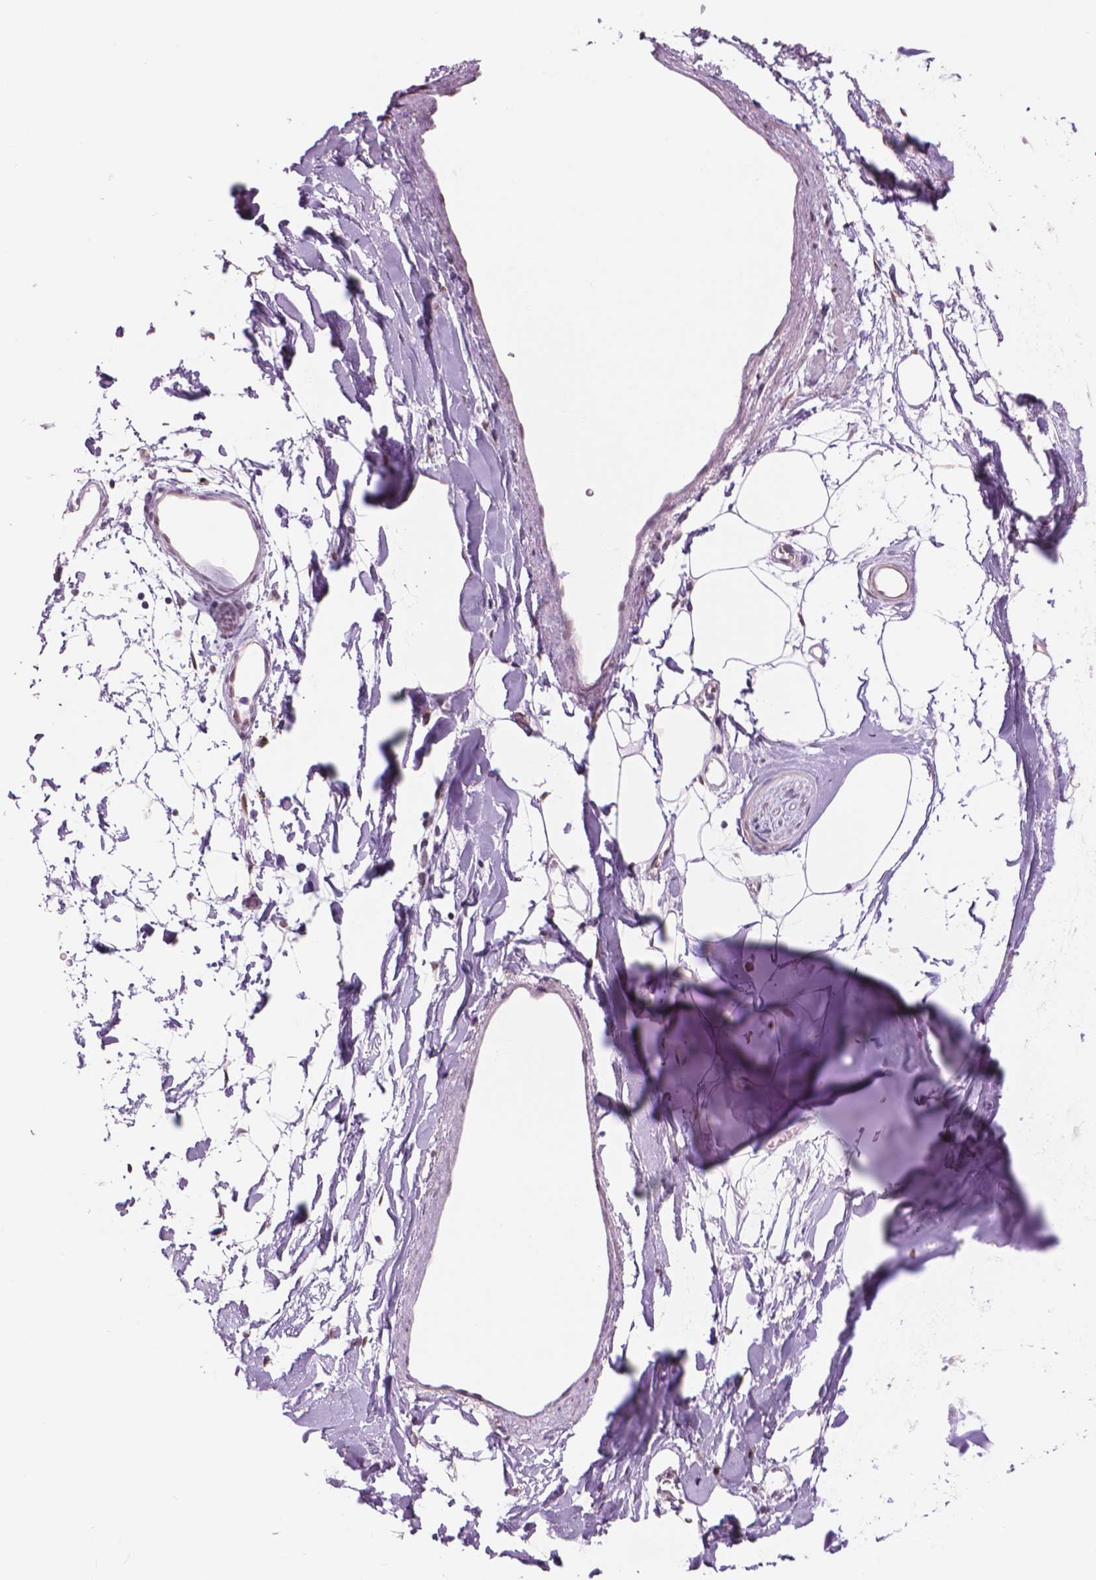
{"staining": {"intensity": "weak", "quantity": "<25%", "location": "nuclear"}, "tissue": "adipose tissue", "cell_type": "Adipocytes", "image_type": "normal", "snomed": [{"axis": "morphology", "description": "Normal tissue, NOS"}, {"axis": "topography", "description": "Cartilage tissue"}, {"axis": "topography", "description": "Bronchus"}], "caption": "DAB (3,3'-diaminobenzidine) immunohistochemical staining of normal adipose tissue reveals no significant expression in adipocytes. The staining was performed using DAB to visualize the protein expression in brown, while the nuclei were stained in blue with hematoxylin (Magnification: 20x).", "gene": "POLR3D", "patient": {"sex": "male", "age": 58}}